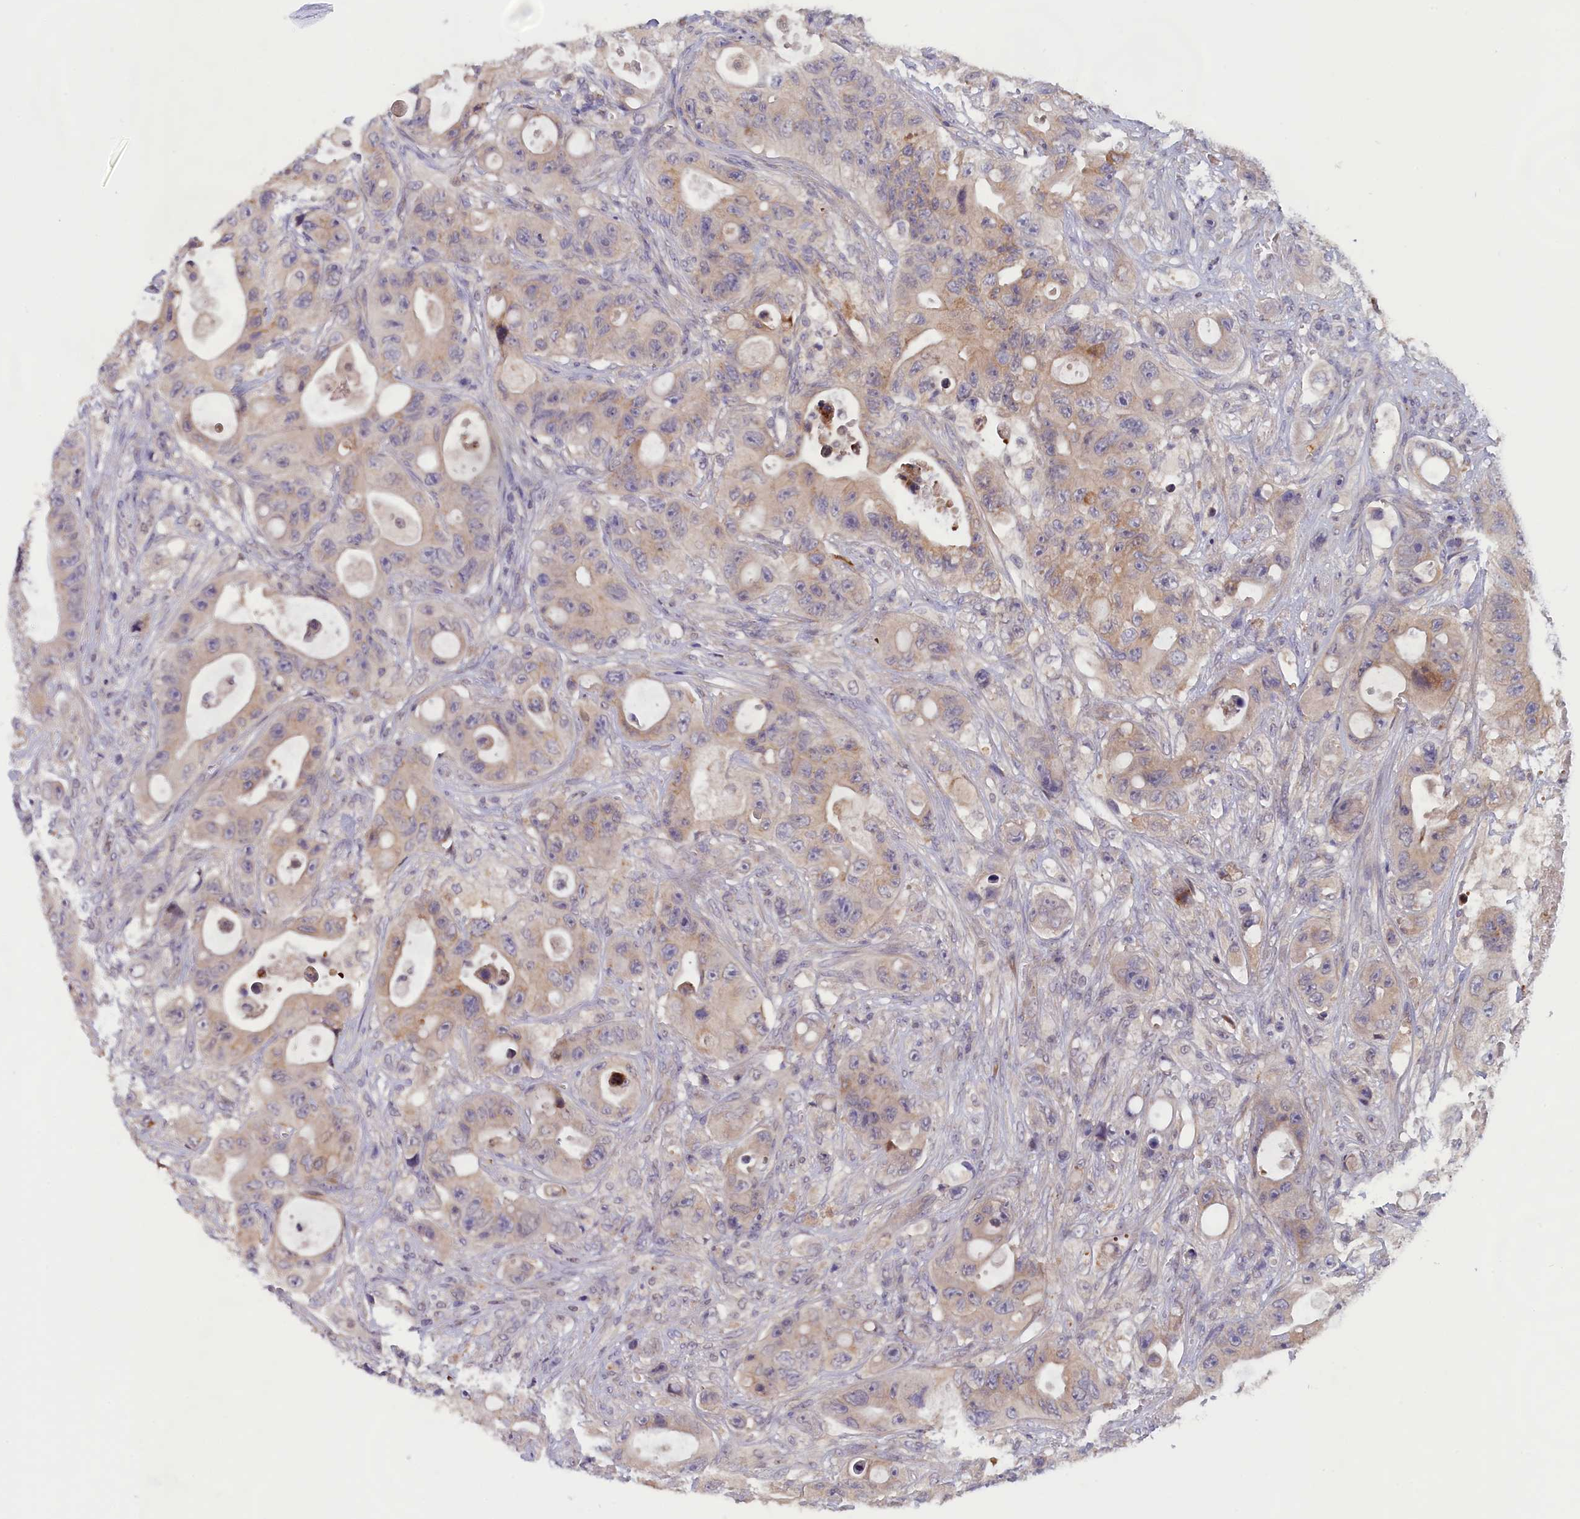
{"staining": {"intensity": "weak", "quantity": "<25%", "location": "cytoplasmic/membranous"}, "tissue": "colorectal cancer", "cell_type": "Tumor cells", "image_type": "cancer", "snomed": [{"axis": "morphology", "description": "Adenocarcinoma, NOS"}, {"axis": "topography", "description": "Colon"}], "caption": "Immunohistochemical staining of human adenocarcinoma (colorectal) demonstrates no significant expression in tumor cells.", "gene": "IGFALS", "patient": {"sex": "female", "age": 46}}